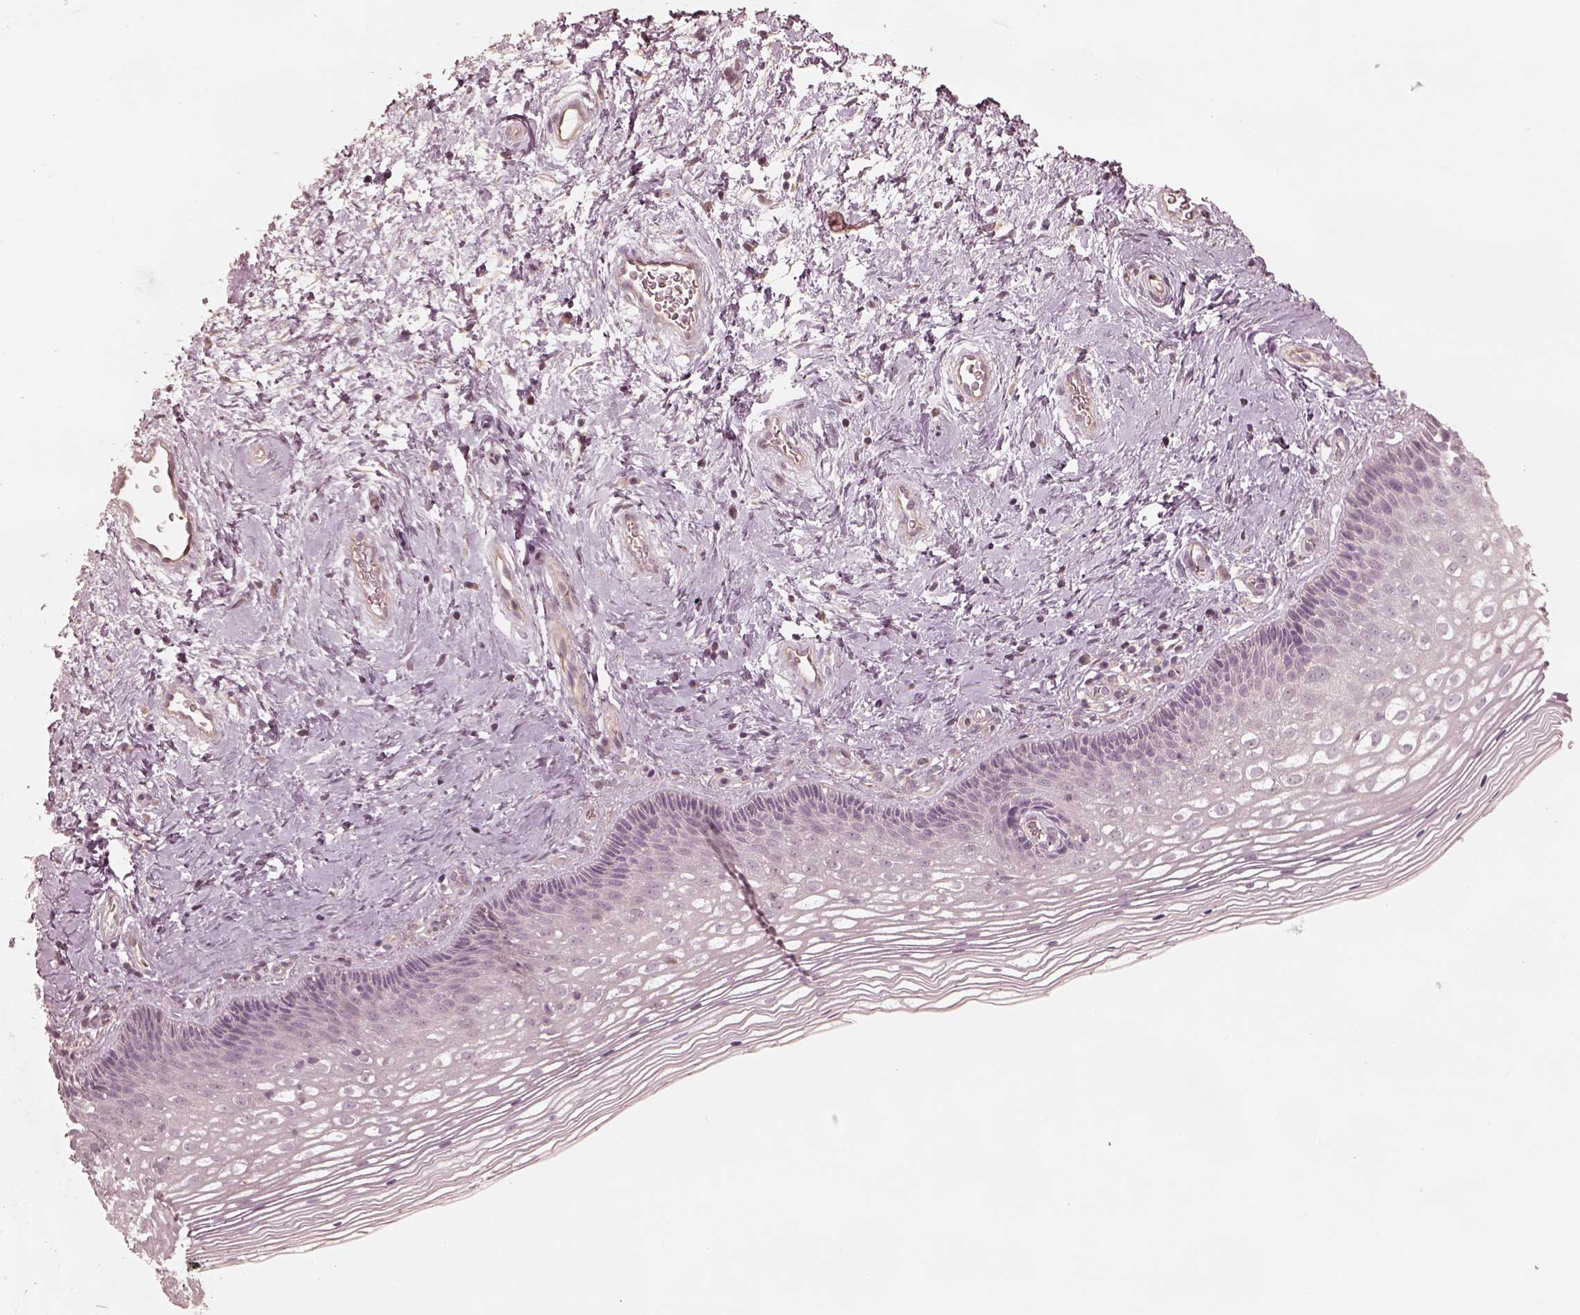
{"staining": {"intensity": "weak", "quantity": "25%-75%", "location": "cytoplasmic/membranous"}, "tissue": "cervix", "cell_type": "Glandular cells", "image_type": "normal", "snomed": [{"axis": "morphology", "description": "Normal tissue, NOS"}, {"axis": "topography", "description": "Cervix"}], "caption": "Immunohistochemical staining of unremarkable cervix shows 25%-75% levels of weak cytoplasmic/membranous protein staining in about 25%-75% of glandular cells. (DAB IHC, brown staining for protein, blue staining for nuclei).", "gene": "KIF5C", "patient": {"sex": "female", "age": 34}}